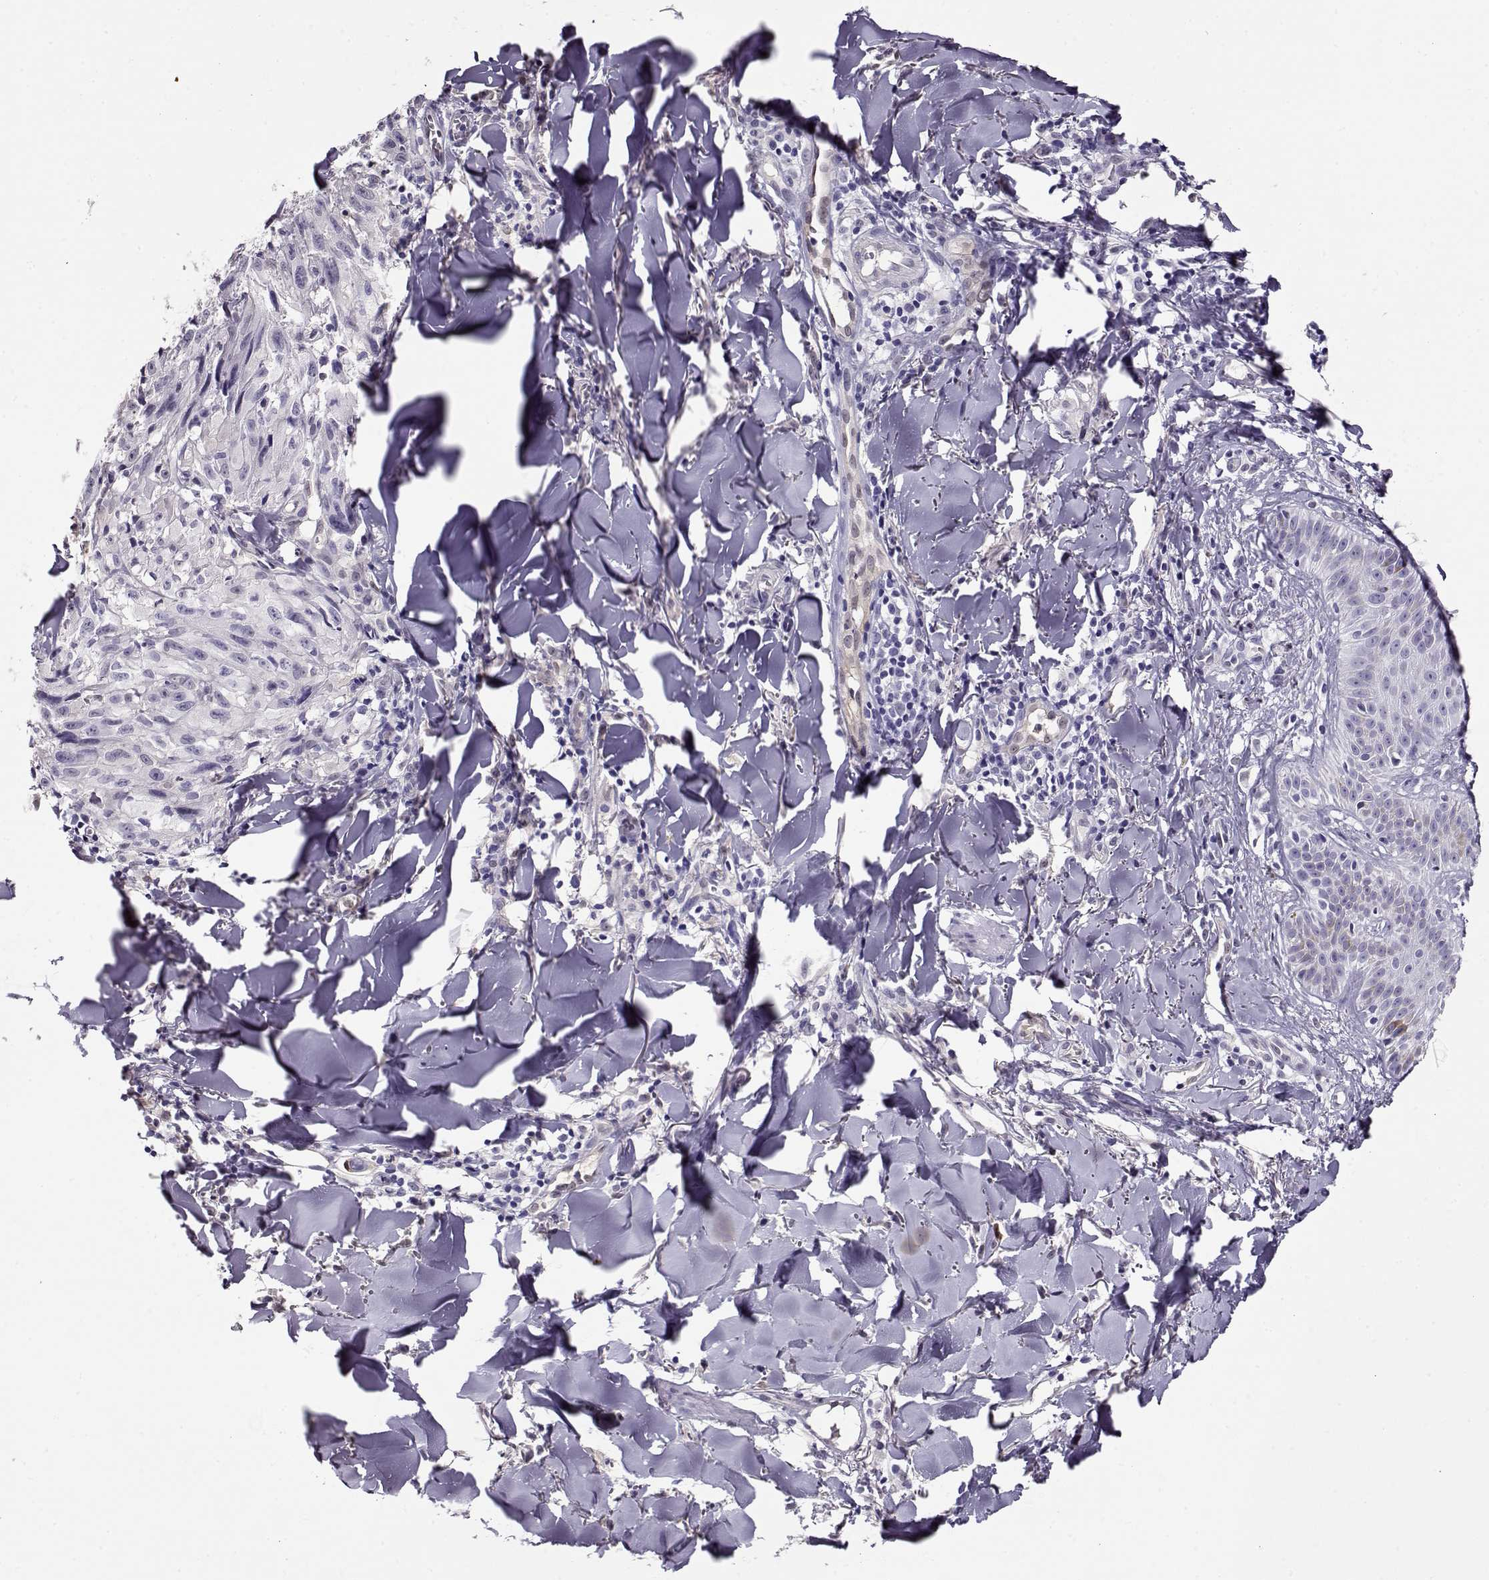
{"staining": {"intensity": "negative", "quantity": "none", "location": "none"}, "tissue": "melanoma", "cell_type": "Tumor cells", "image_type": "cancer", "snomed": [{"axis": "morphology", "description": "Malignant melanoma, NOS"}, {"axis": "topography", "description": "Skin"}], "caption": "An immunohistochemistry (IHC) photomicrograph of malignant melanoma is shown. There is no staining in tumor cells of malignant melanoma. (DAB immunohistochemistry, high magnification).", "gene": "CCR8", "patient": {"sex": "male", "age": 51}}